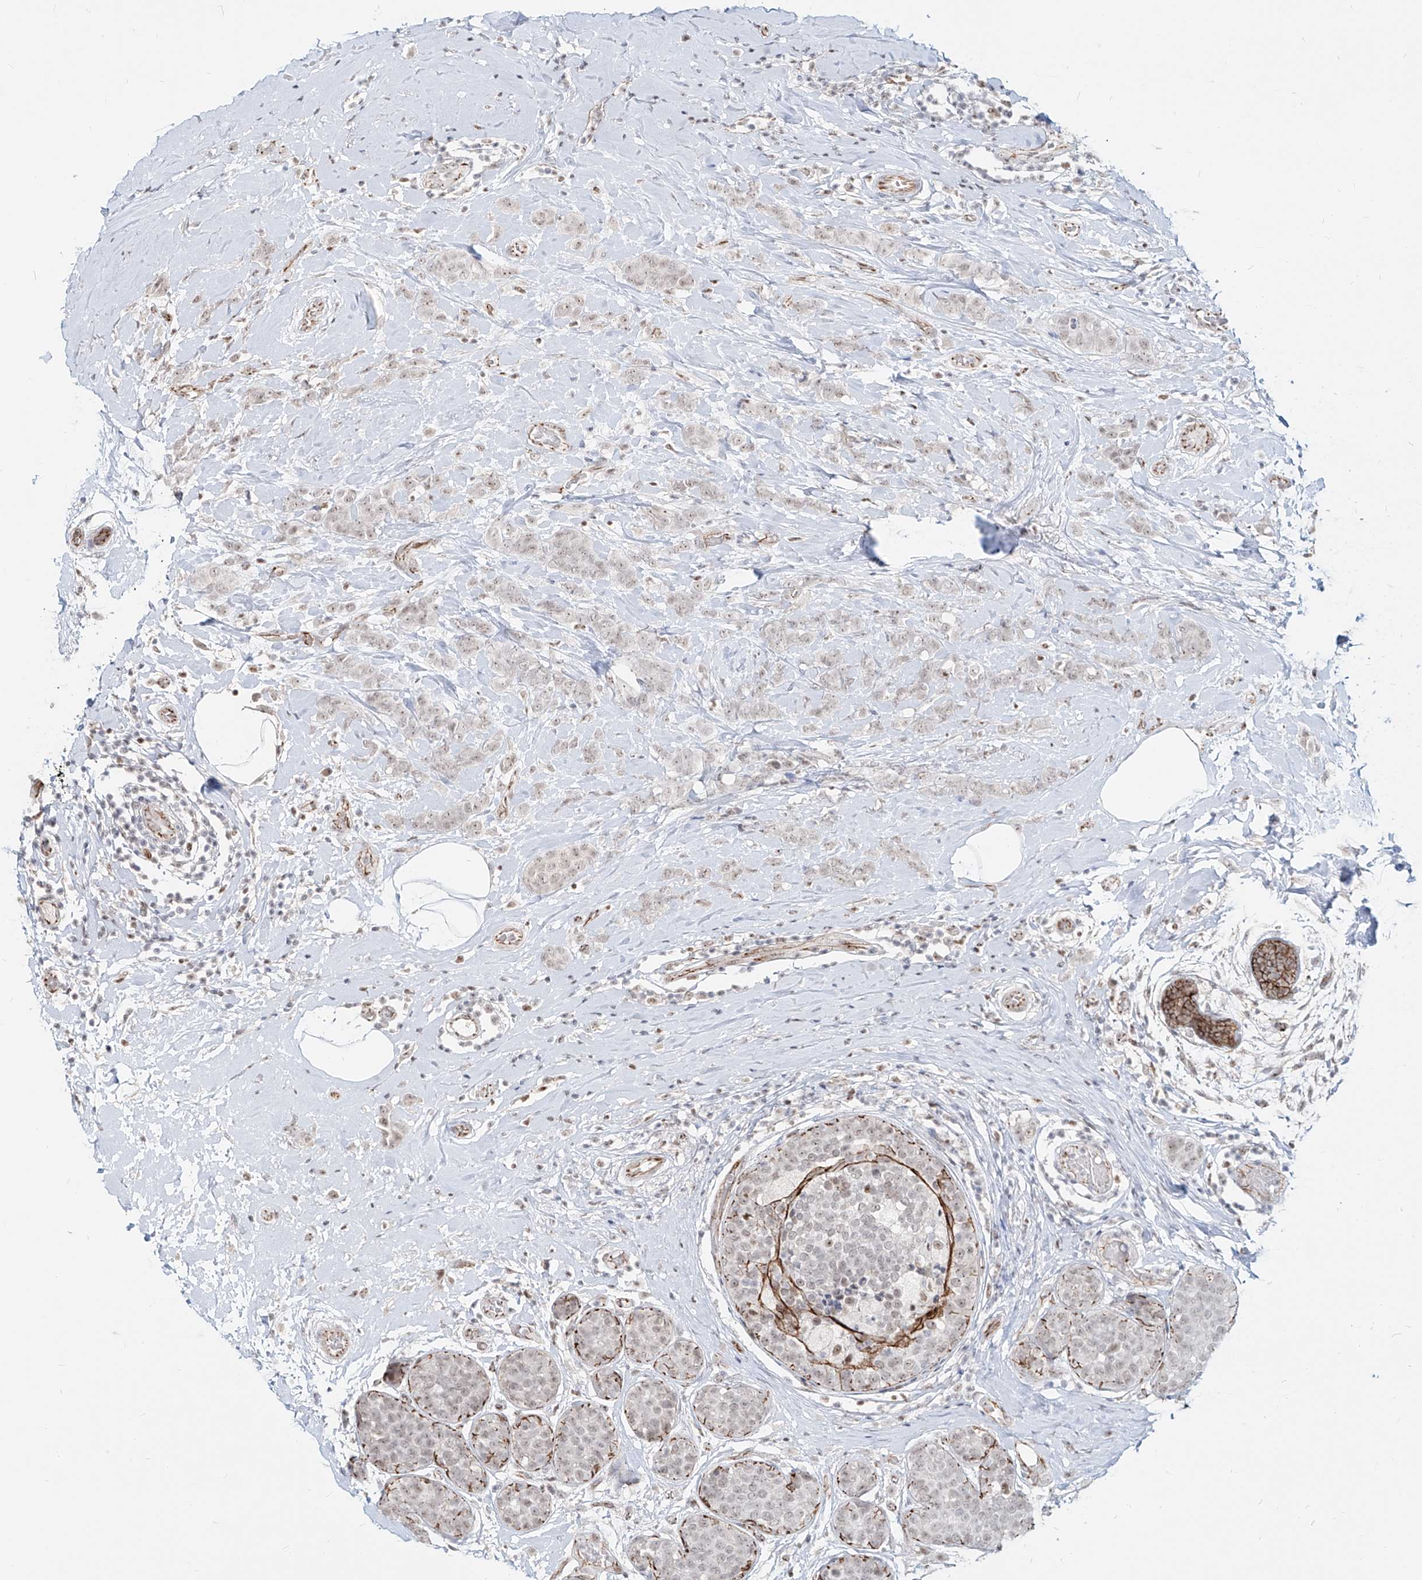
{"staining": {"intensity": "weak", "quantity": "25%-75%", "location": "nuclear"}, "tissue": "breast cancer", "cell_type": "Tumor cells", "image_type": "cancer", "snomed": [{"axis": "morphology", "description": "Lobular carcinoma, in situ"}, {"axis": "morphology", "description": "Lobular carcinoma"}, {"axis": "topography", "description": "Breast"}], "caption": "High-power microscopy captured an immunohistochemistry image of lobular carcinoma in situ (breast), revealing weak nuclear expression in about 25%-75% of tumor cells.", "gene": "ZNF710", "patient": {"sex": "female", "age": 41}}